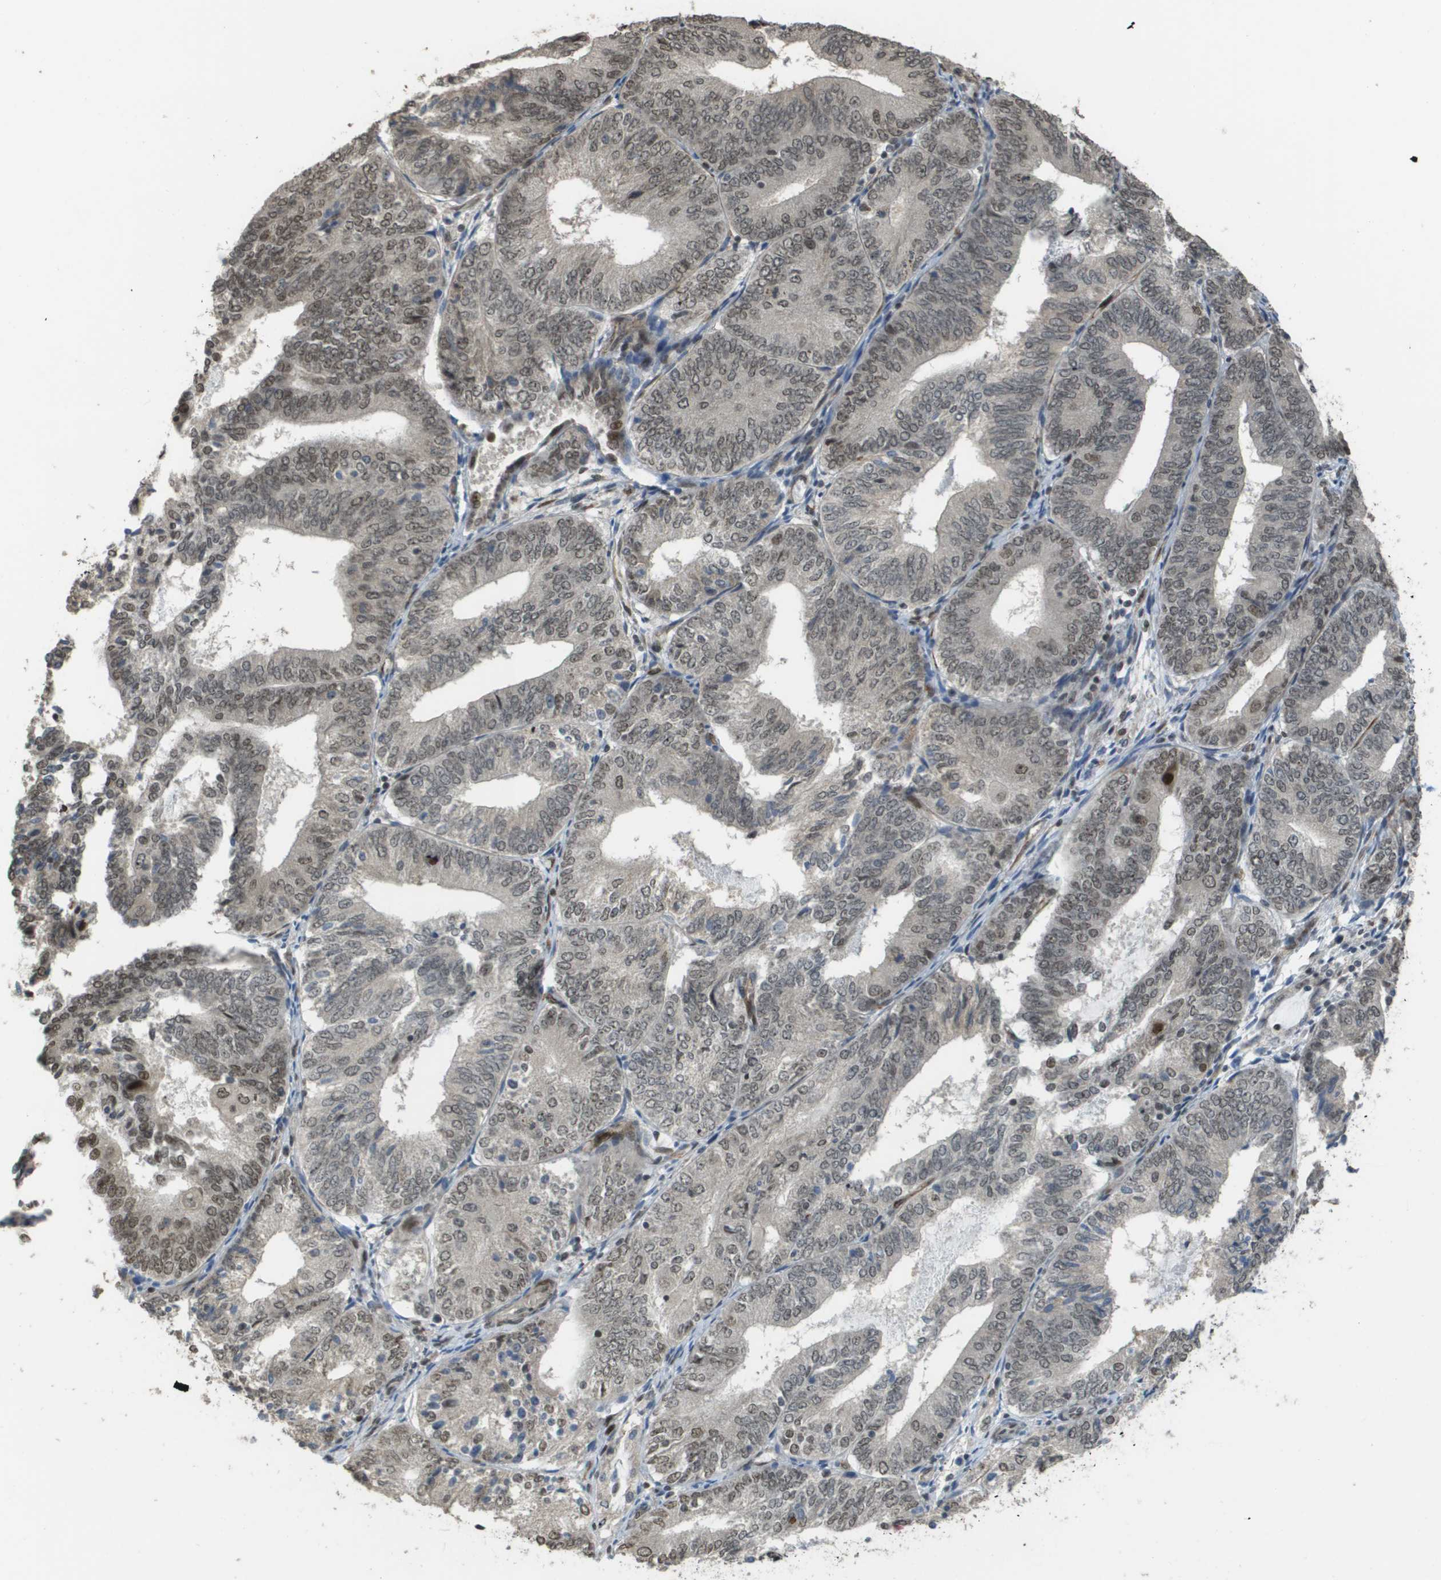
{"staining": {"intensity": "weak", "quantity": ">75%", "location": "nuclear"}, "tissue": "endometrial cancer", "cell_type": "Tumor cells", "image_type": "cancer", "snomed": [{"axis": "morphology", "description": "Adenocarcinoma, NOS"}, {"axis": "topography", "description": "Endometrium"}], "caption": "High-magnification brightfield microscopy of endometrial adenocarcinoma stained with DAB (3,3'-diaminobenzidine) (brown) and counterstained with hematoxylin (blue). tumor cells exhibit weak nuclear expression is seen in approximately>75% of cells. (DAB IHC with brightfield microscopy, high magnification).", "gene": "KAT5", "patient": {"sex": "female", "age": 81}}